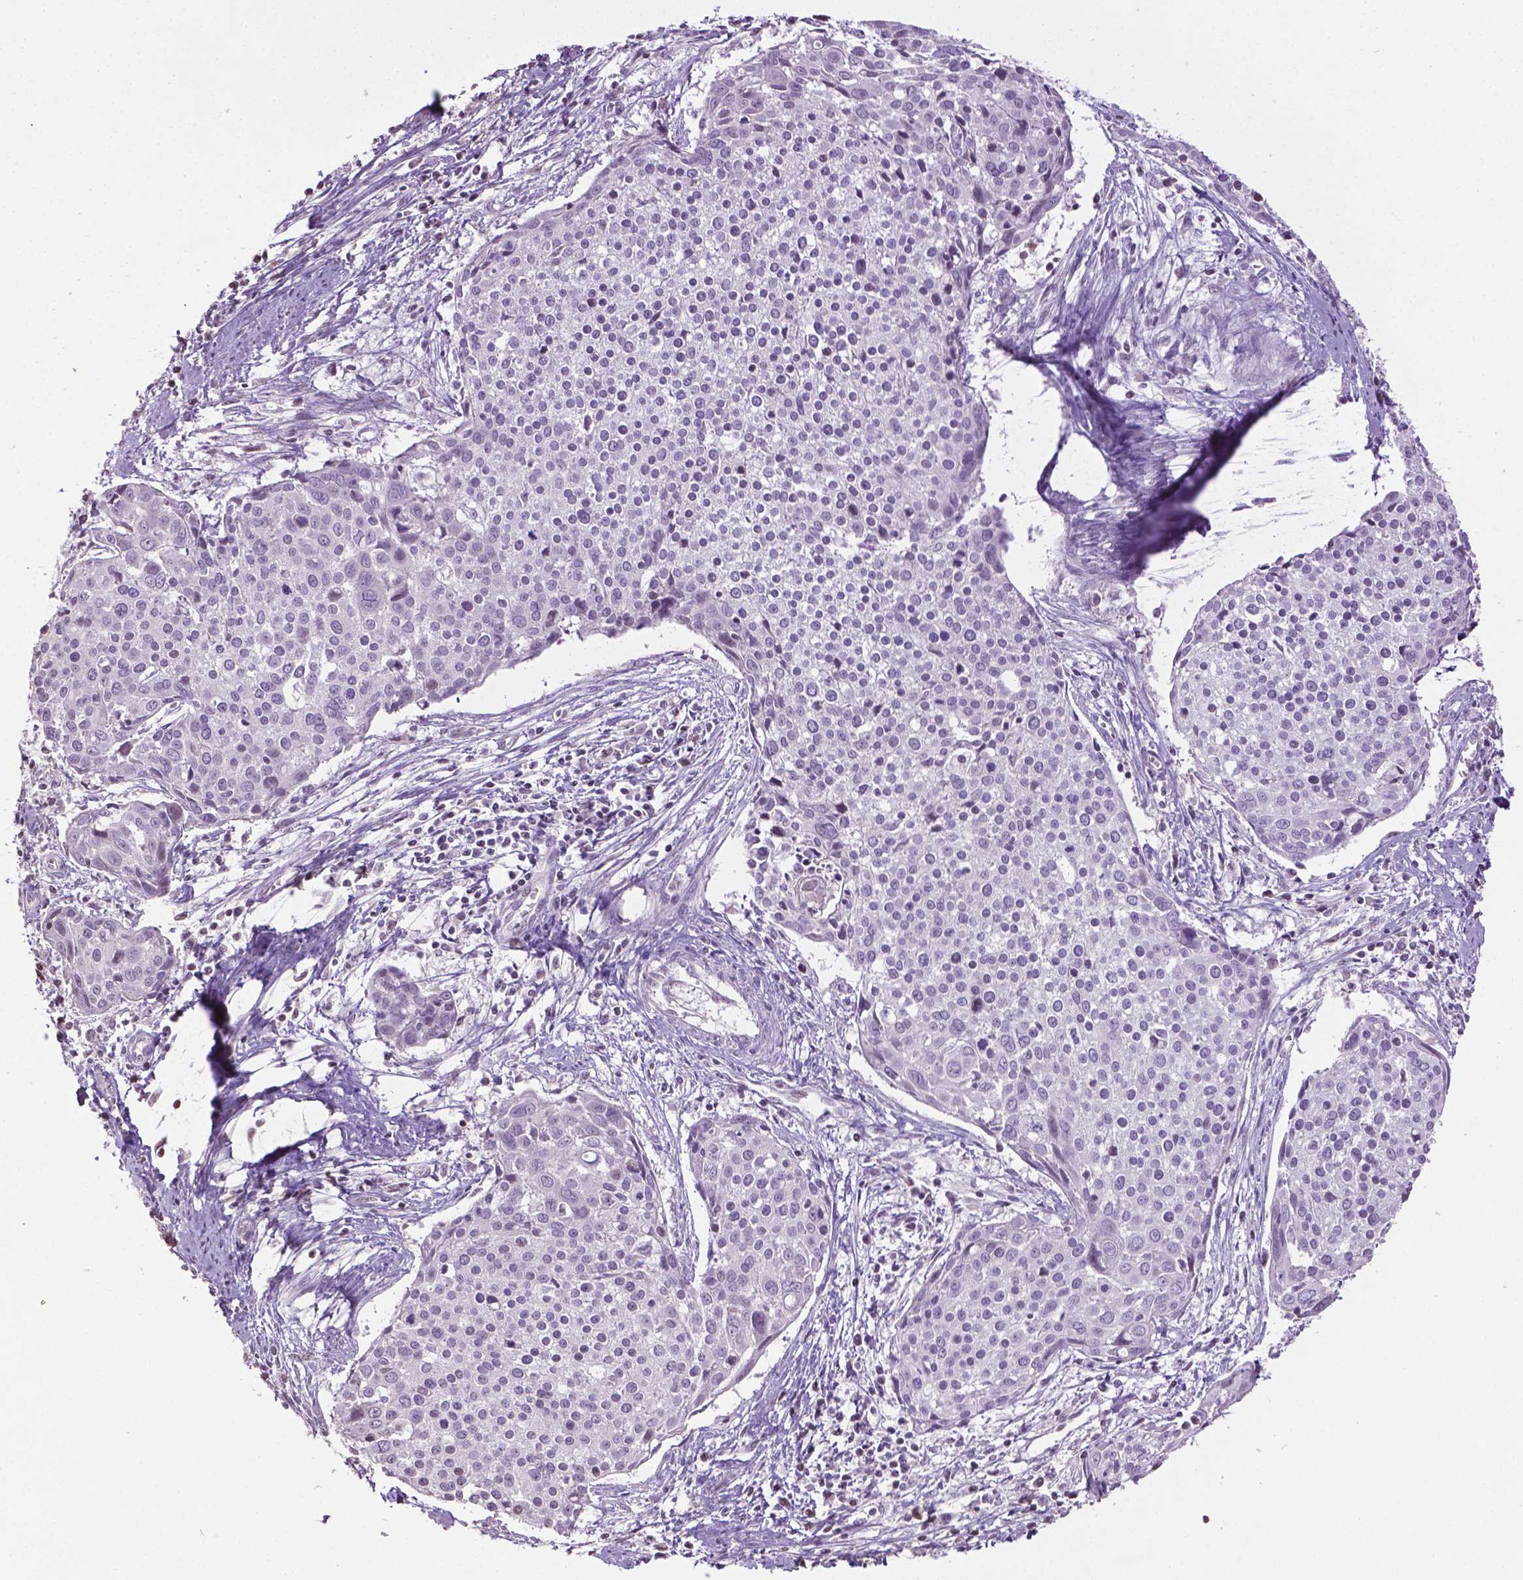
{"staining": {"intensity": "negative", "quantity": "none", "location": "none"}, "tissue": "cervical cancer", "cell_type": "Tumor cells", "image_type": "cancer", "snomed": [{"axis": "morphology", "description": "Squamous cell carcinoma, NOS"}, {"axis": "topography", "description": "Cervix"}], "caption": "Tumor cells show no significant protein positivity in cervical squamous cell carcinoma.", "gene": "NTNG2", "patient": {"sex": "female", "age": 39}}